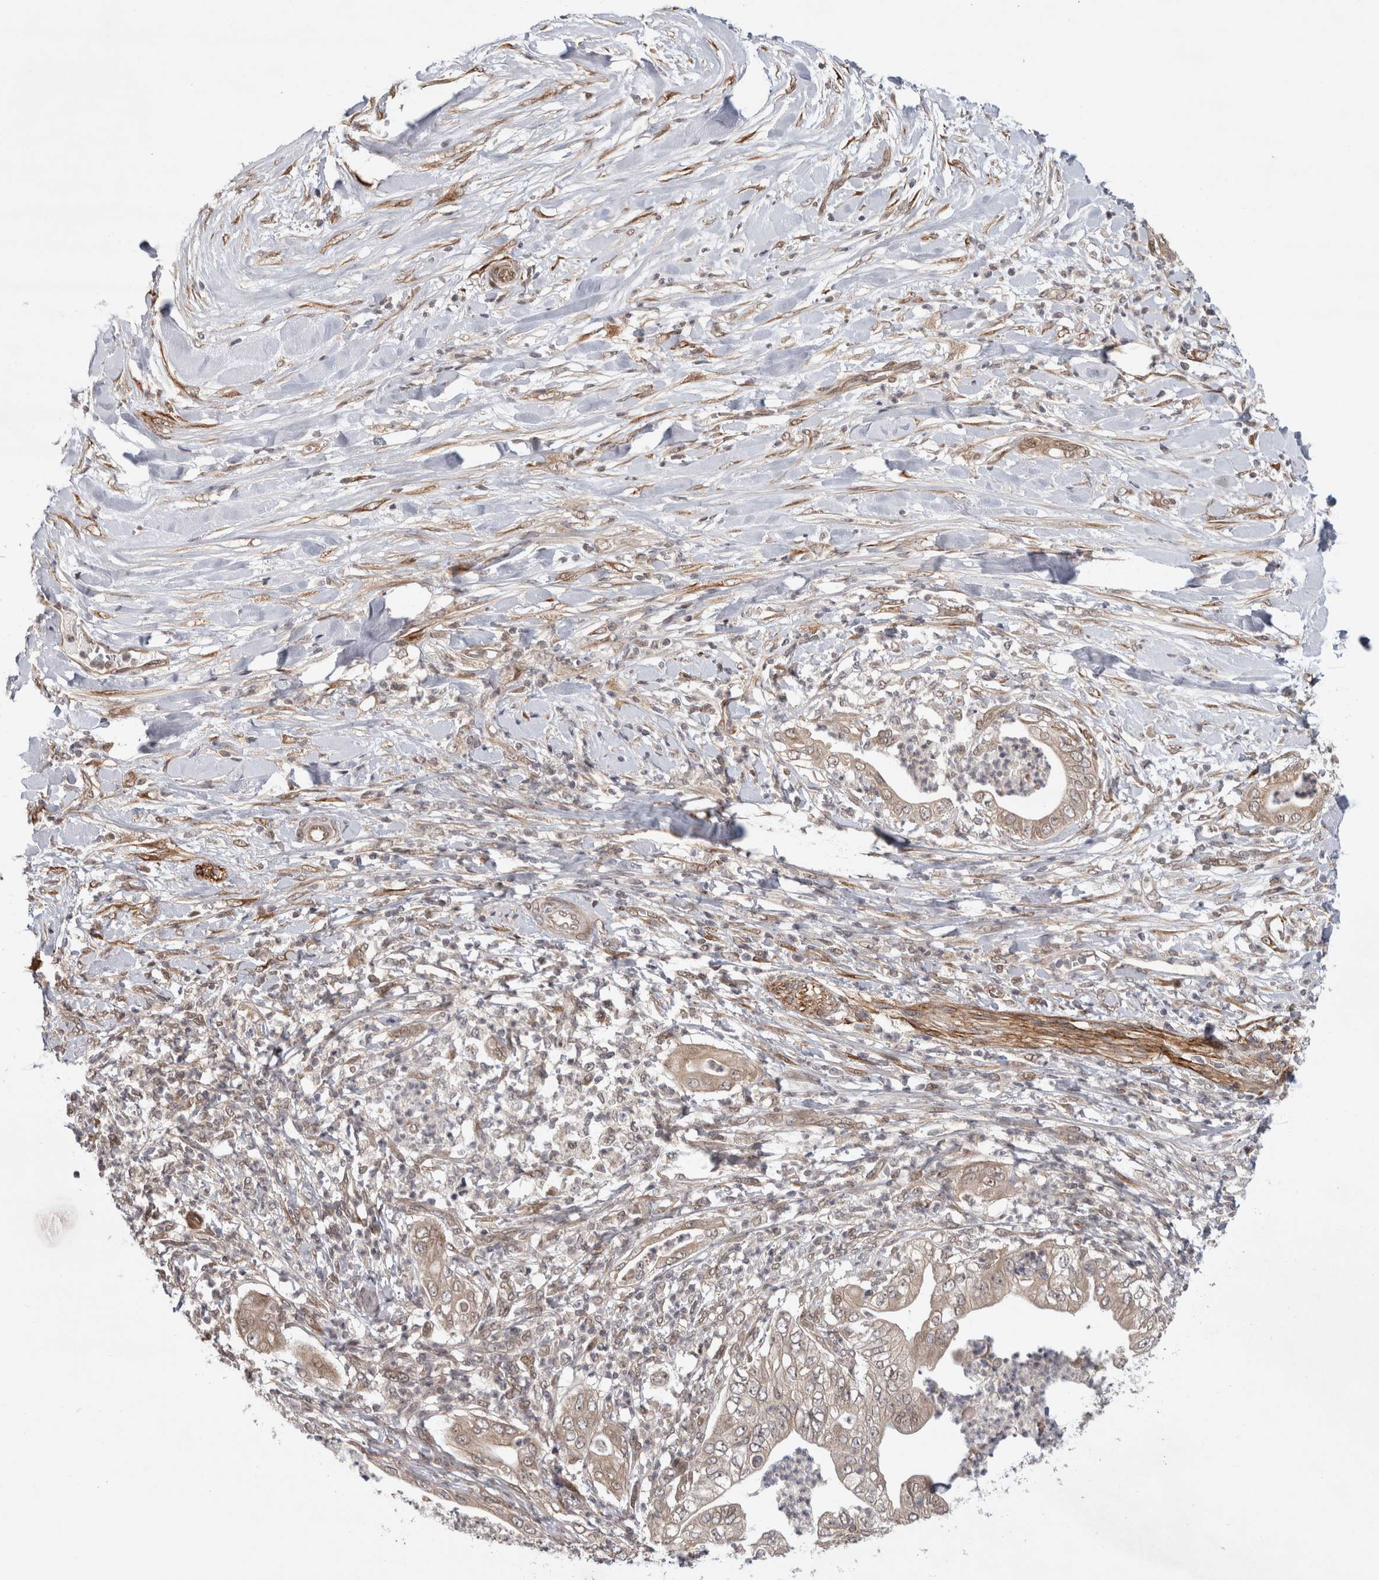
{"staining": {"intensity": "weak", "quantity": ">75%", "location": "cytoplasmic/membranous,nuclear"}, "tissue": "pancreatic cancer", "cell_type": "Tumor cells", "image_type": "cancer", "snomed": [{"axis": "morphology", "description": "Adenocarcinoma, NOS"}, {"axis": "topography", "description": "Pancreas"}], "caption": "Immunohistochemical staining of adenocarcinoma (pancreatic) reveals low levels of weak cytoplasmic/membranous and nuclear protein expression in approximately >75% of tumor cells.", "gene": "ZNF318", "patient": {"sex": "female", "age": 78}}